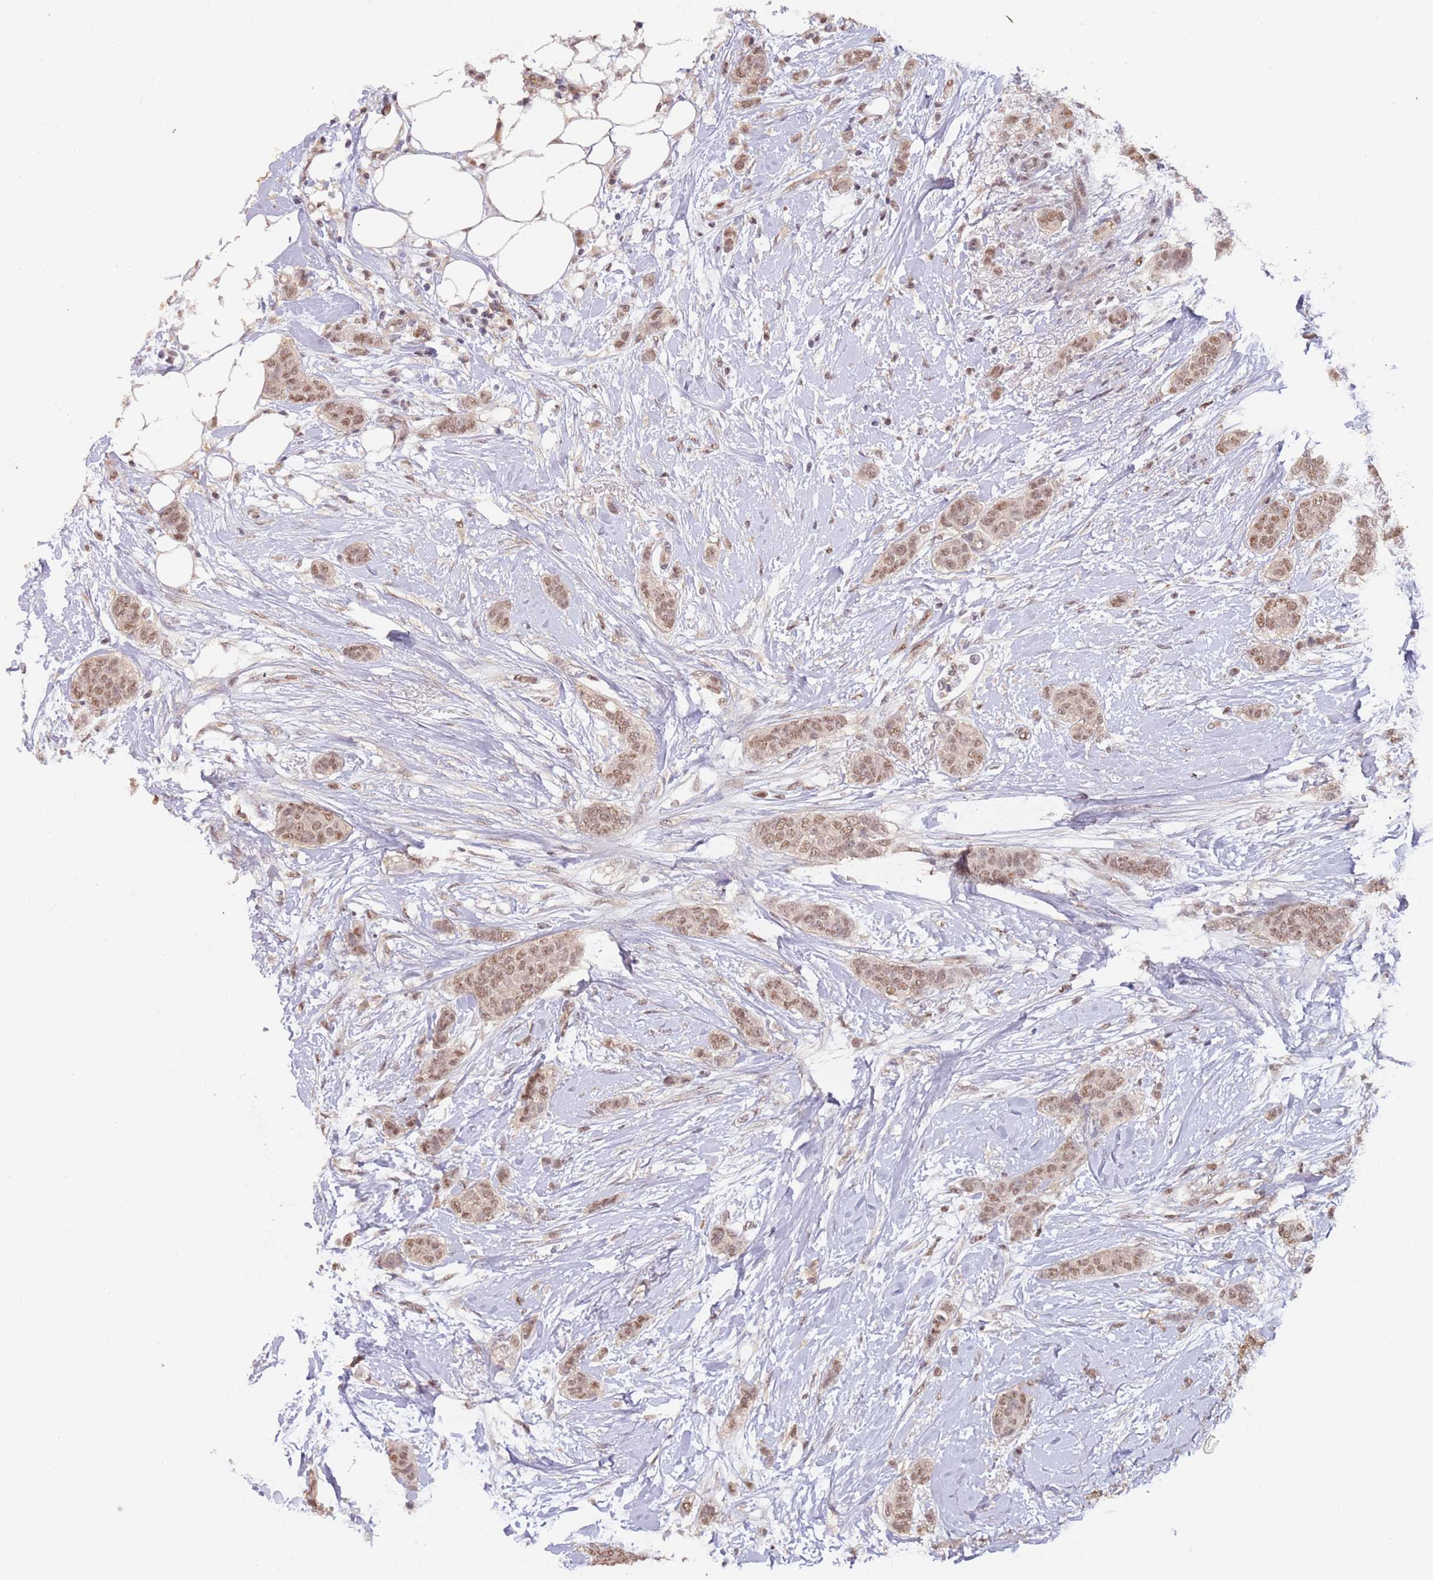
{"staining": {"intensity": "moderate", "quantity": ">75%", "location": "nuclear"}, "tissue": "breast cancer", "cell_type": "Tumor cells", "image_type": "cancer", "snomed": [{"axis": "morphology", "description": "Duct carcinoma"}, {"axis": "topography", "description": "Breast"}], "caption": "Immunohistochemistry (IHC) image of human breast cancer stained for a protein (brown), which exhibits medium levels of moderate nuclear staining in about >75% of tumor cells.", "gene": "RFXANK", "patient": {"sex": "female", "age": 72}}